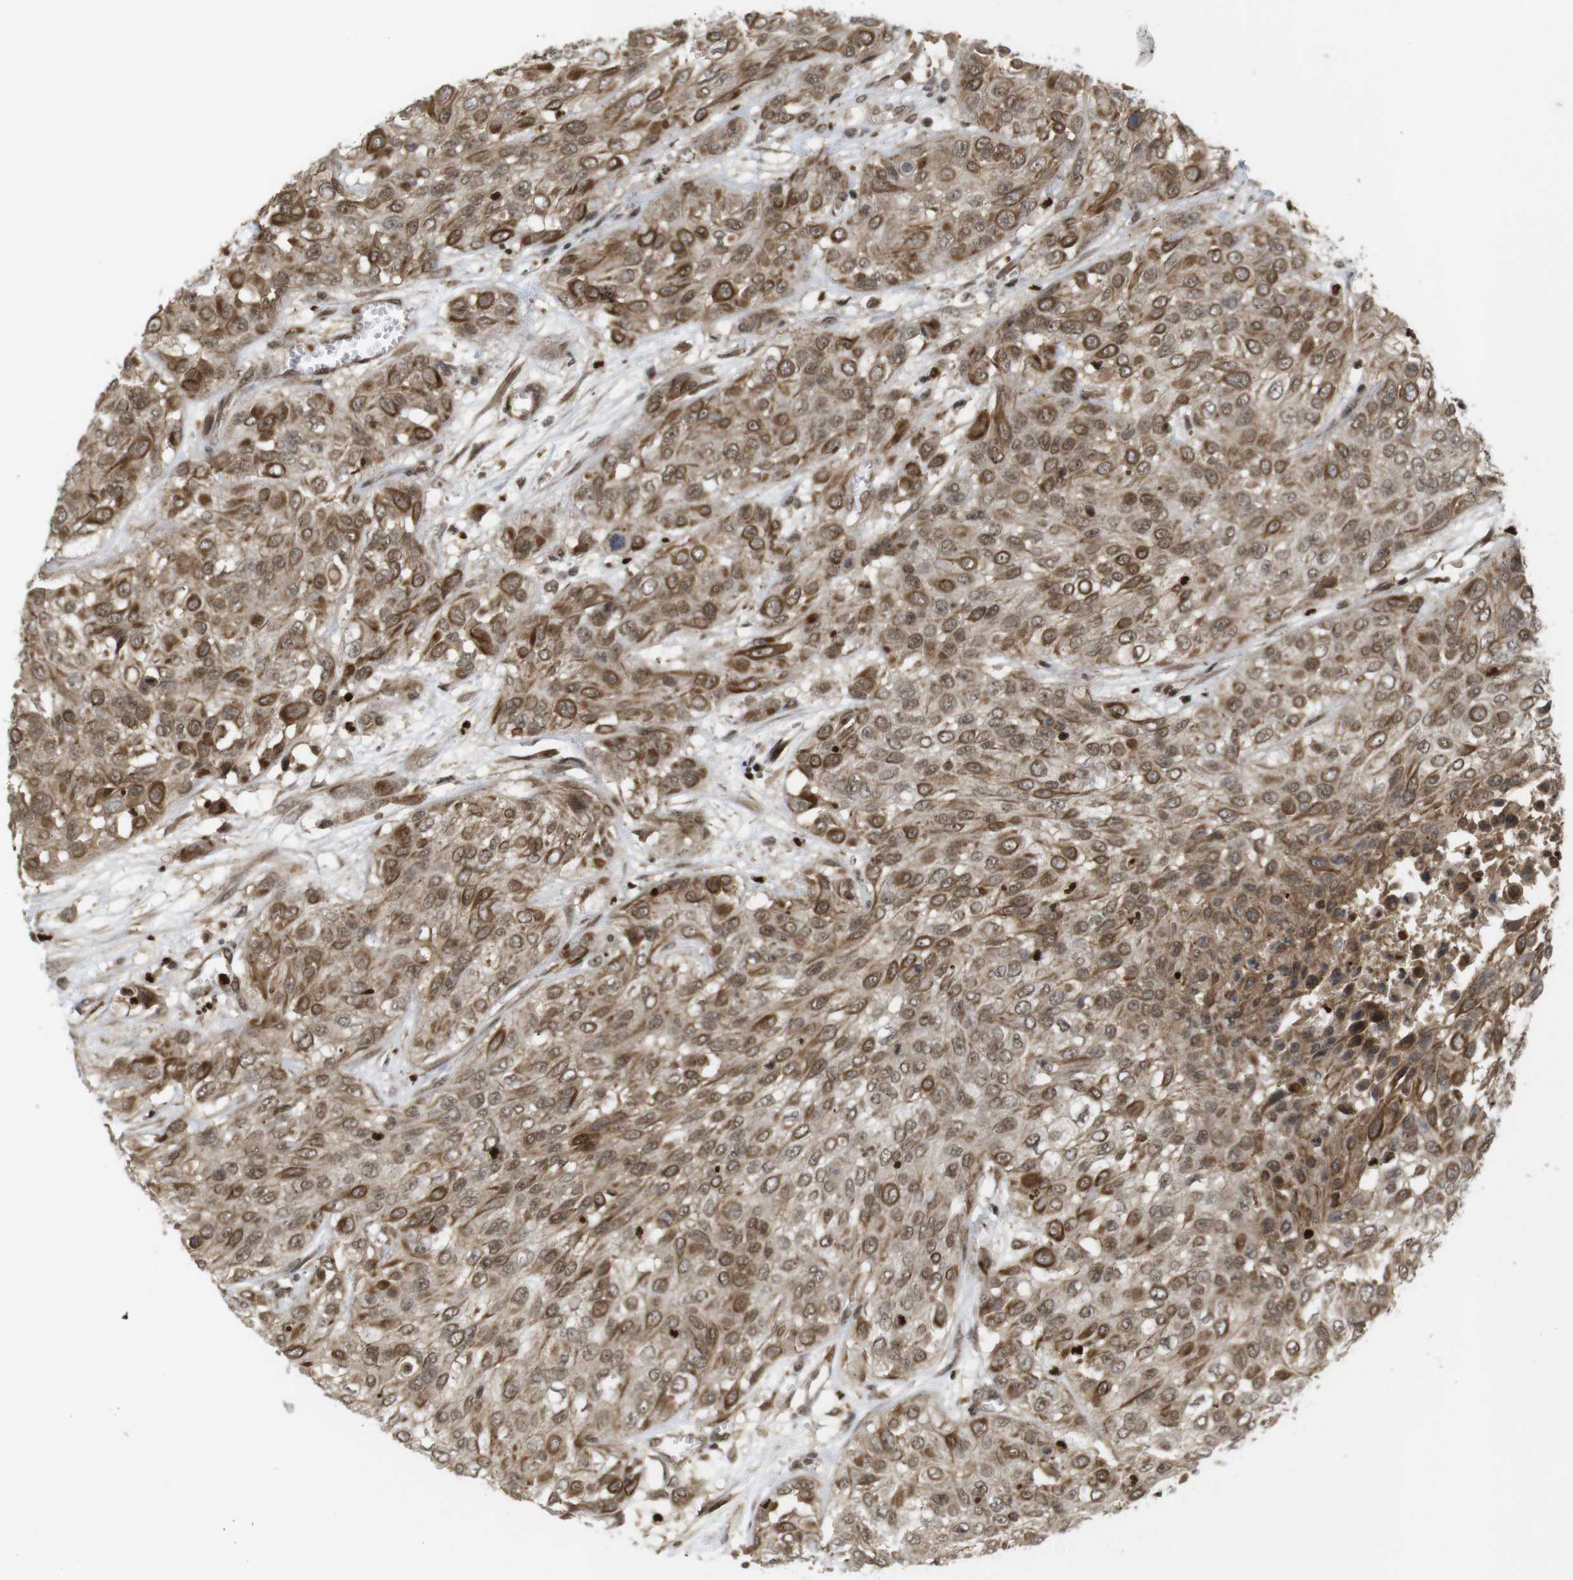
{"staining": {"intensity": "moderate", "quantity": ">75%", "location": "cytoplasmic/membranous,nuclear"}, "tissue": "urothelial cancer", "cell_type": "Tumor cells", "image_type": "cancer", "snomed": [{"axis": "morphology", "description": "Urothelial carcinoma, High grade"}, {"axis": "topography", "description": "Urinary bladder"}], "caption": "A histopathology image of human urothelial cancer stained for a protein exhibits moderate cytoplasmic/membranous and nuclear brown staining in tumor cells.", "gene": "SP2", "patient": {"sex": "male", "age": 57}}